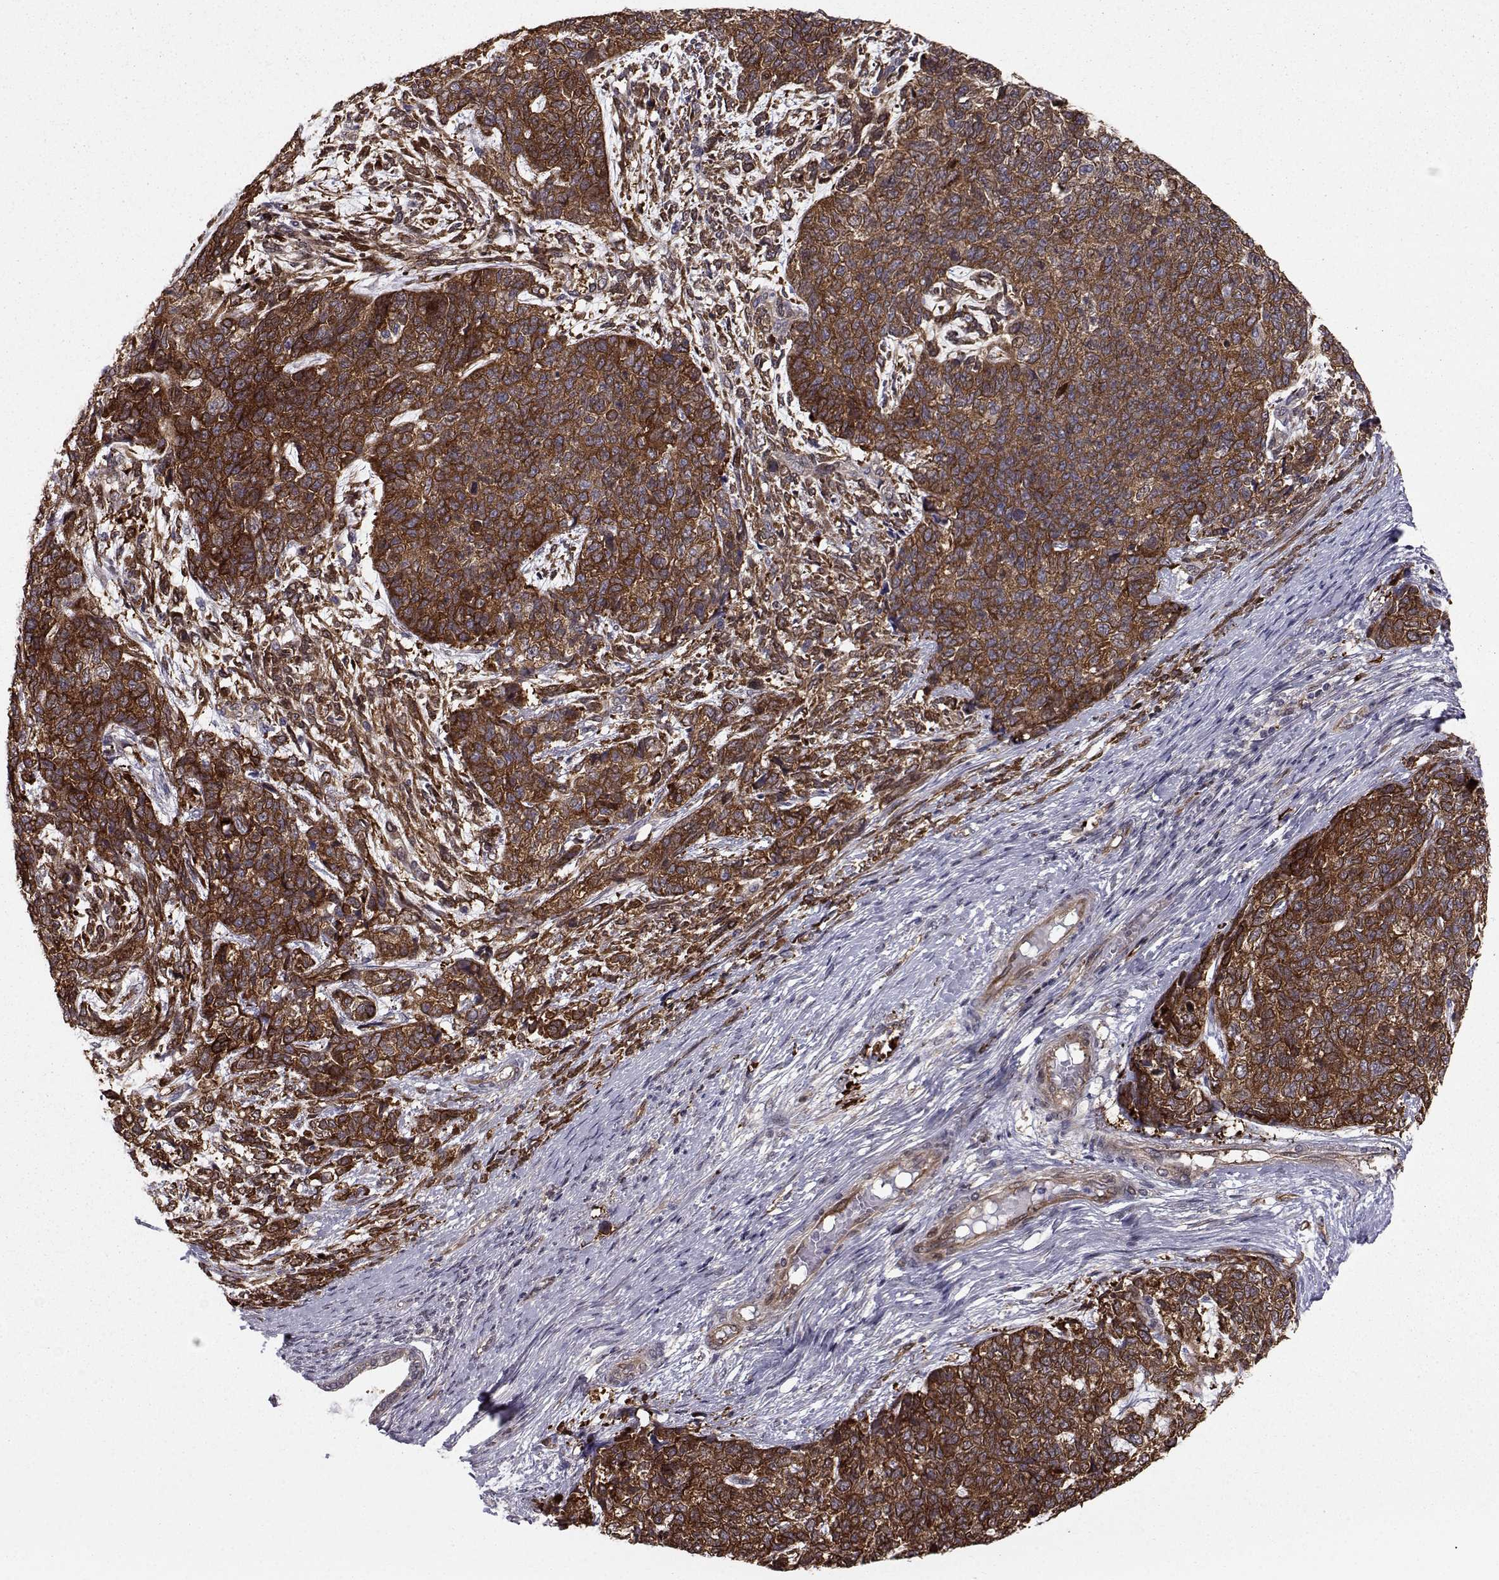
{"staining": {"intensity": "strong", "quantity": "25%-75%", "location": "cytoplasmic/membranous"}, "tissue": "cervical cancer", "cell_type": "Tumor cells", "image_type": "cancer", "snomed": [{"axis": "morphology", "description": "Squamous cell carcinoma, NOS"}, {"axis": "topography", "description": "Cervix"}], "caption": "IHC histopathology image of human cervical cancer (squamous cell carcinoma) stained for a protein (brown), which exhibits high levels of strong cytoplasmic/membranous staining in about 25%-75% of tumor cells.", "gene": "HSP90AB1", "patient": {"sex": "female", "age": 63}}